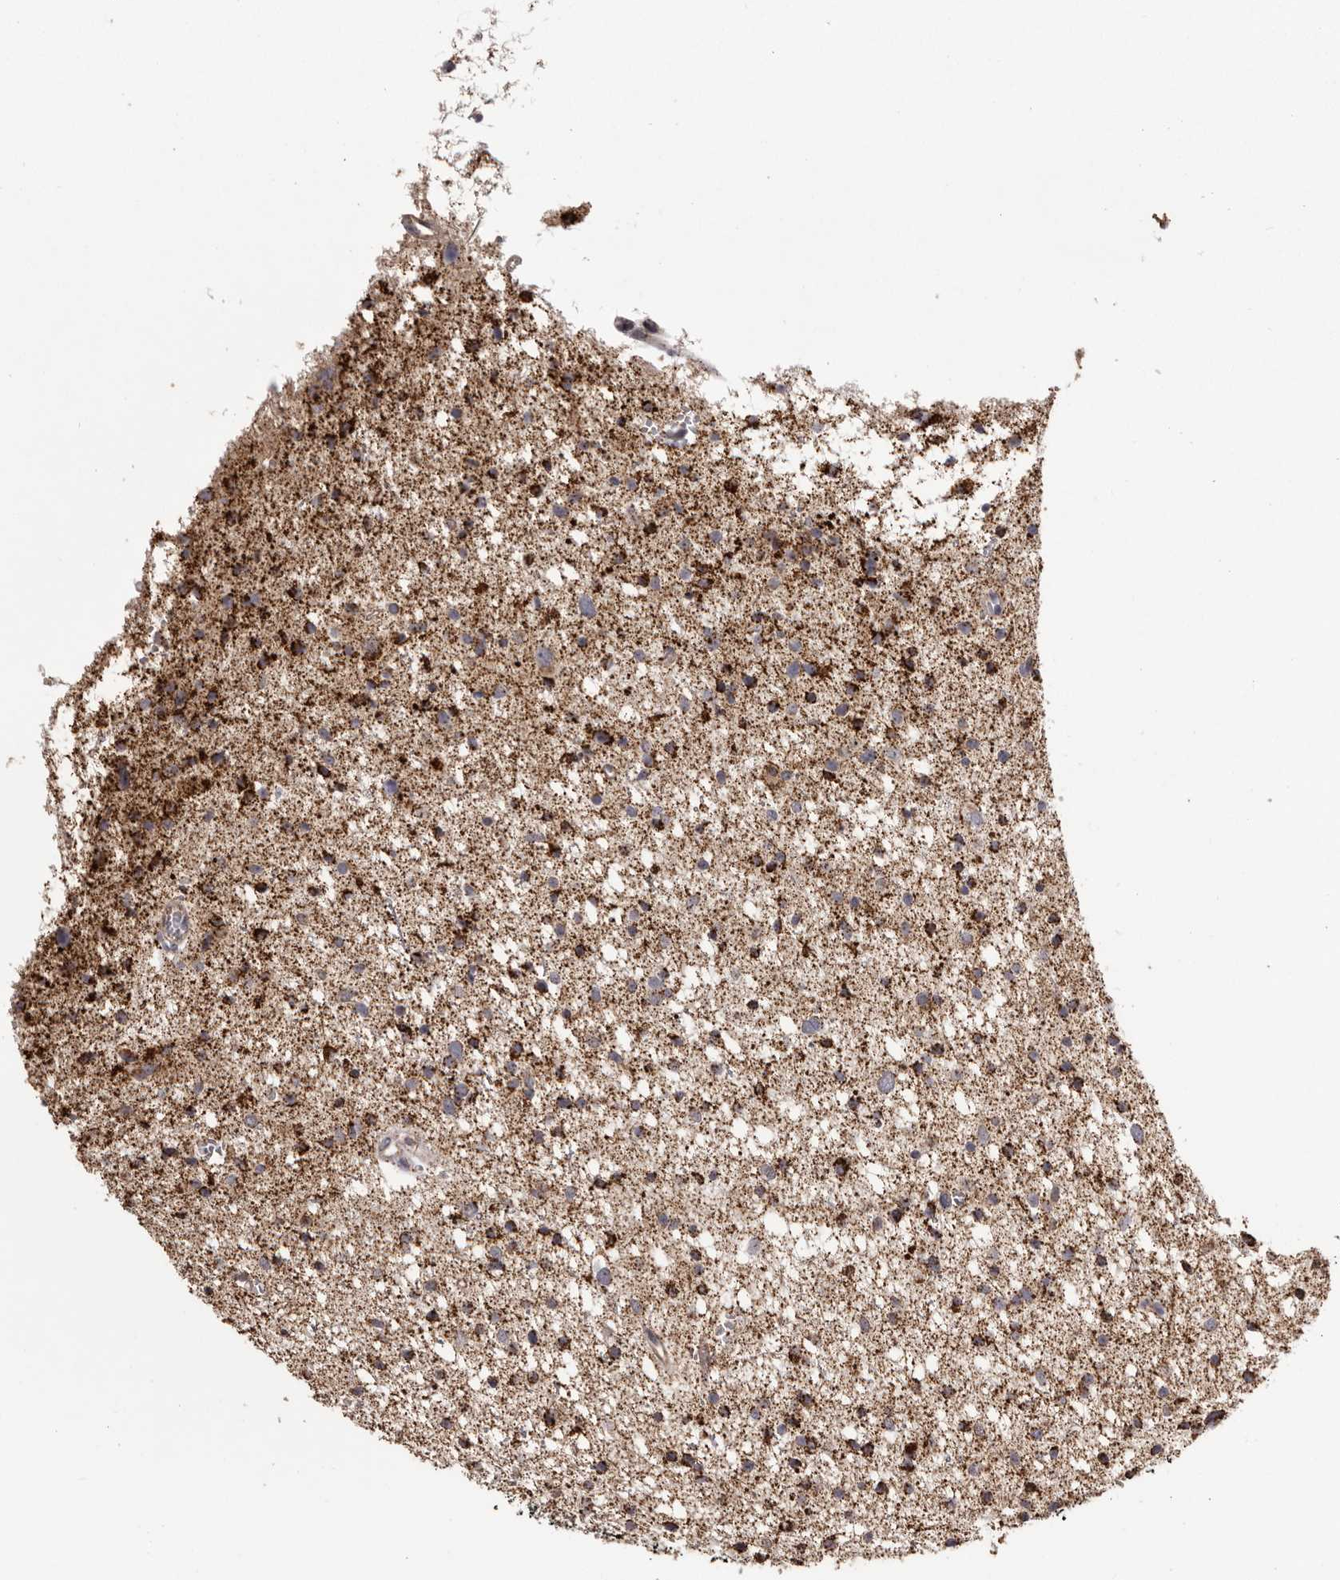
{"staining": {"intensity": "strong", "quantity": ">75%", "location": "cytoplasmic/membranous"}, "tissue": "glioma", "cell_type": "Tumor cells", "image_type": "cancer", "snomed": [{"axis": "morphology", "description": "Glioma, malignant, Low grade"}, {"axis": "topography", "description": "Brain"}], "caption": "Malignant low-grade glioma stained with IHC shows strong cytoplasmic/membranous expression in approximately >75% of tumor cells.", "gene": "CHRM2", "patient": {"sex": "female", "age": 37}}